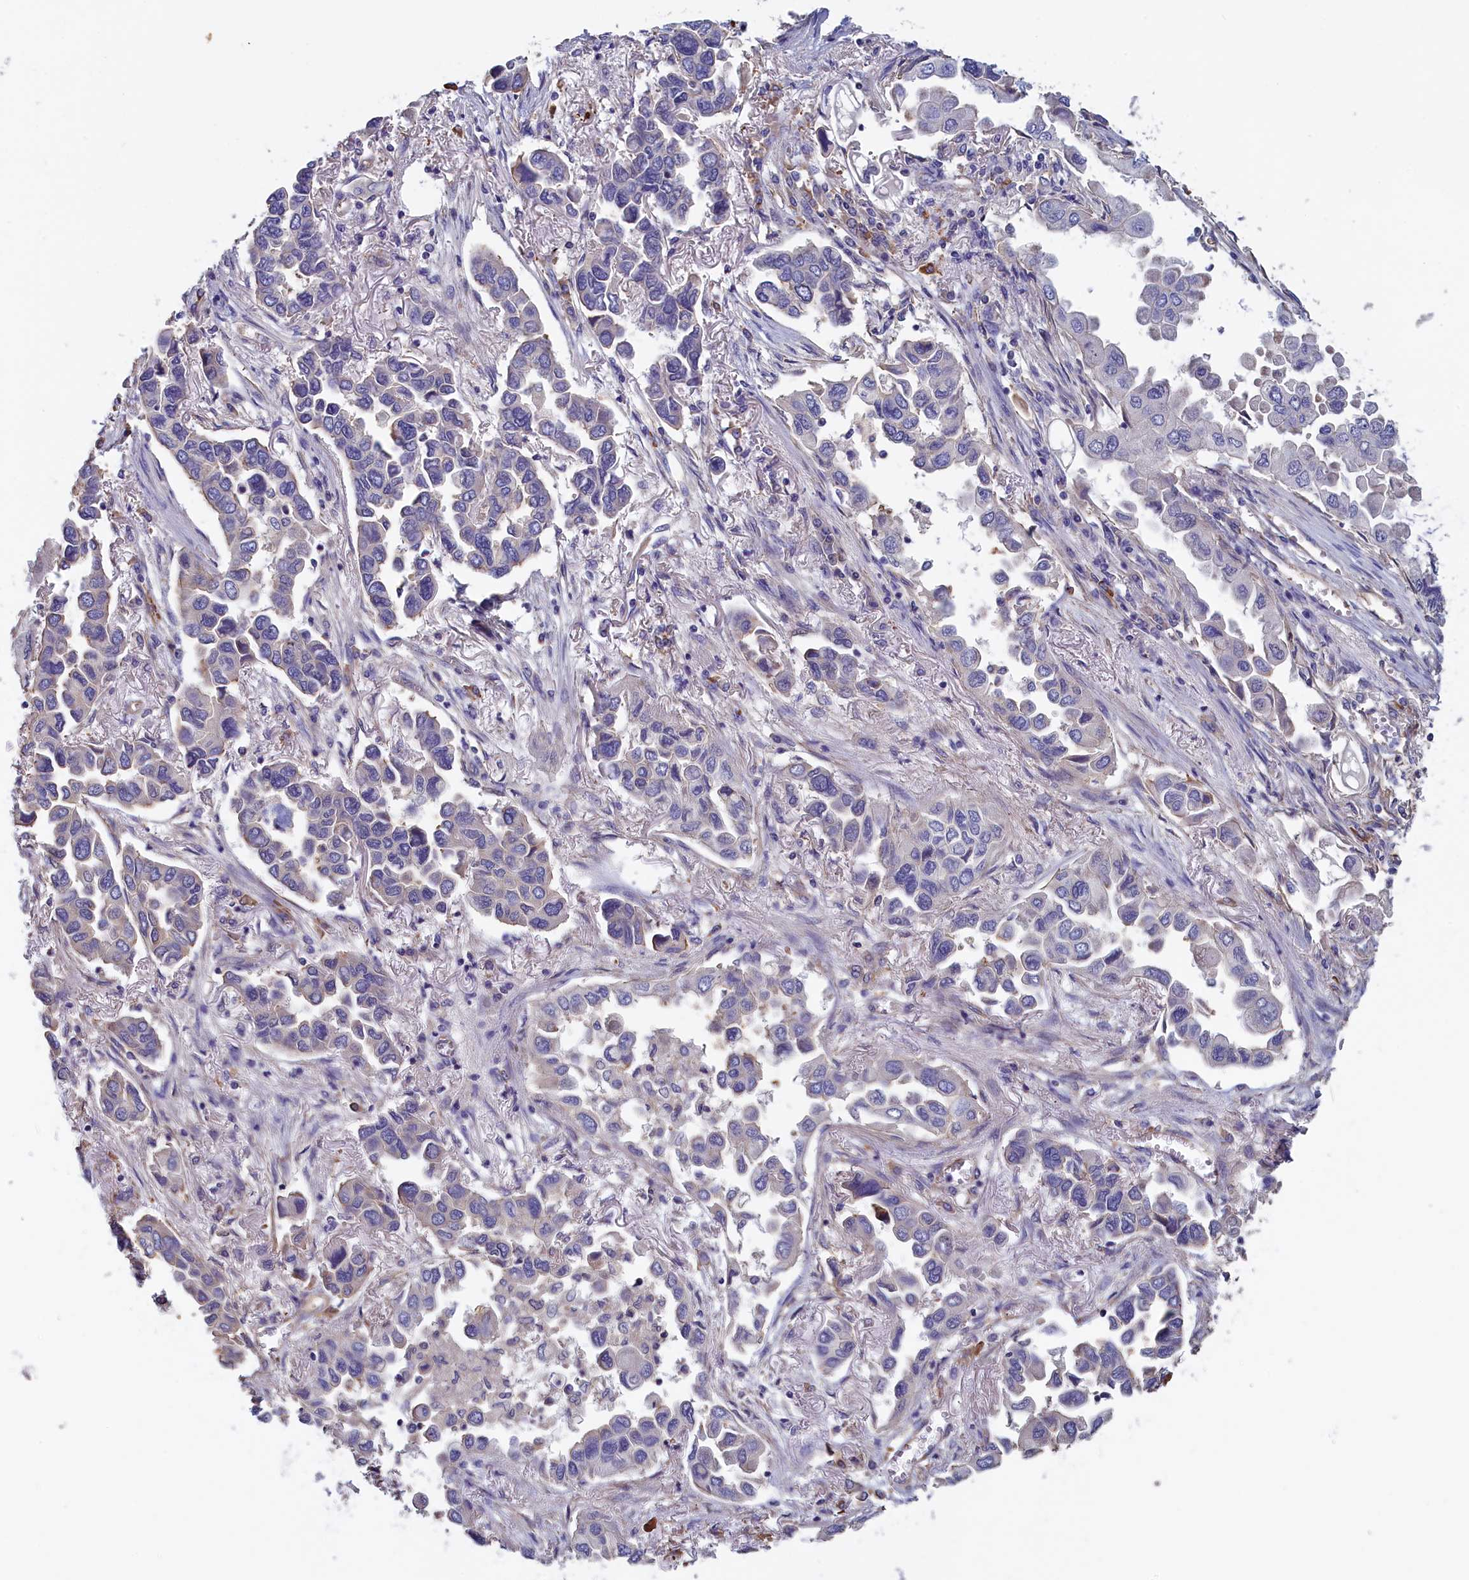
{"staining": {"intensity": "negative", "quantity": "none", "location": "none"}, "tissue": "lung cancer", "cell_type": "Tumor cells", "image_type": "cancer", "snomed": [{"axis": "morphology", "description": "Adenocarcinoma, NOS"}, {"axis": "topography", "description": "Lung"}], "caption": "Tumor cells are negative for brown protein staining in lung adenocarcinoma. Brightfield microscopy of immunohistochemistry (IHC) stained with DAB (brown) and hematoxylin (blue), captured at high magnification.", "gene": "ANKRD2", "patient": {"sex": "female", "age": 76}}